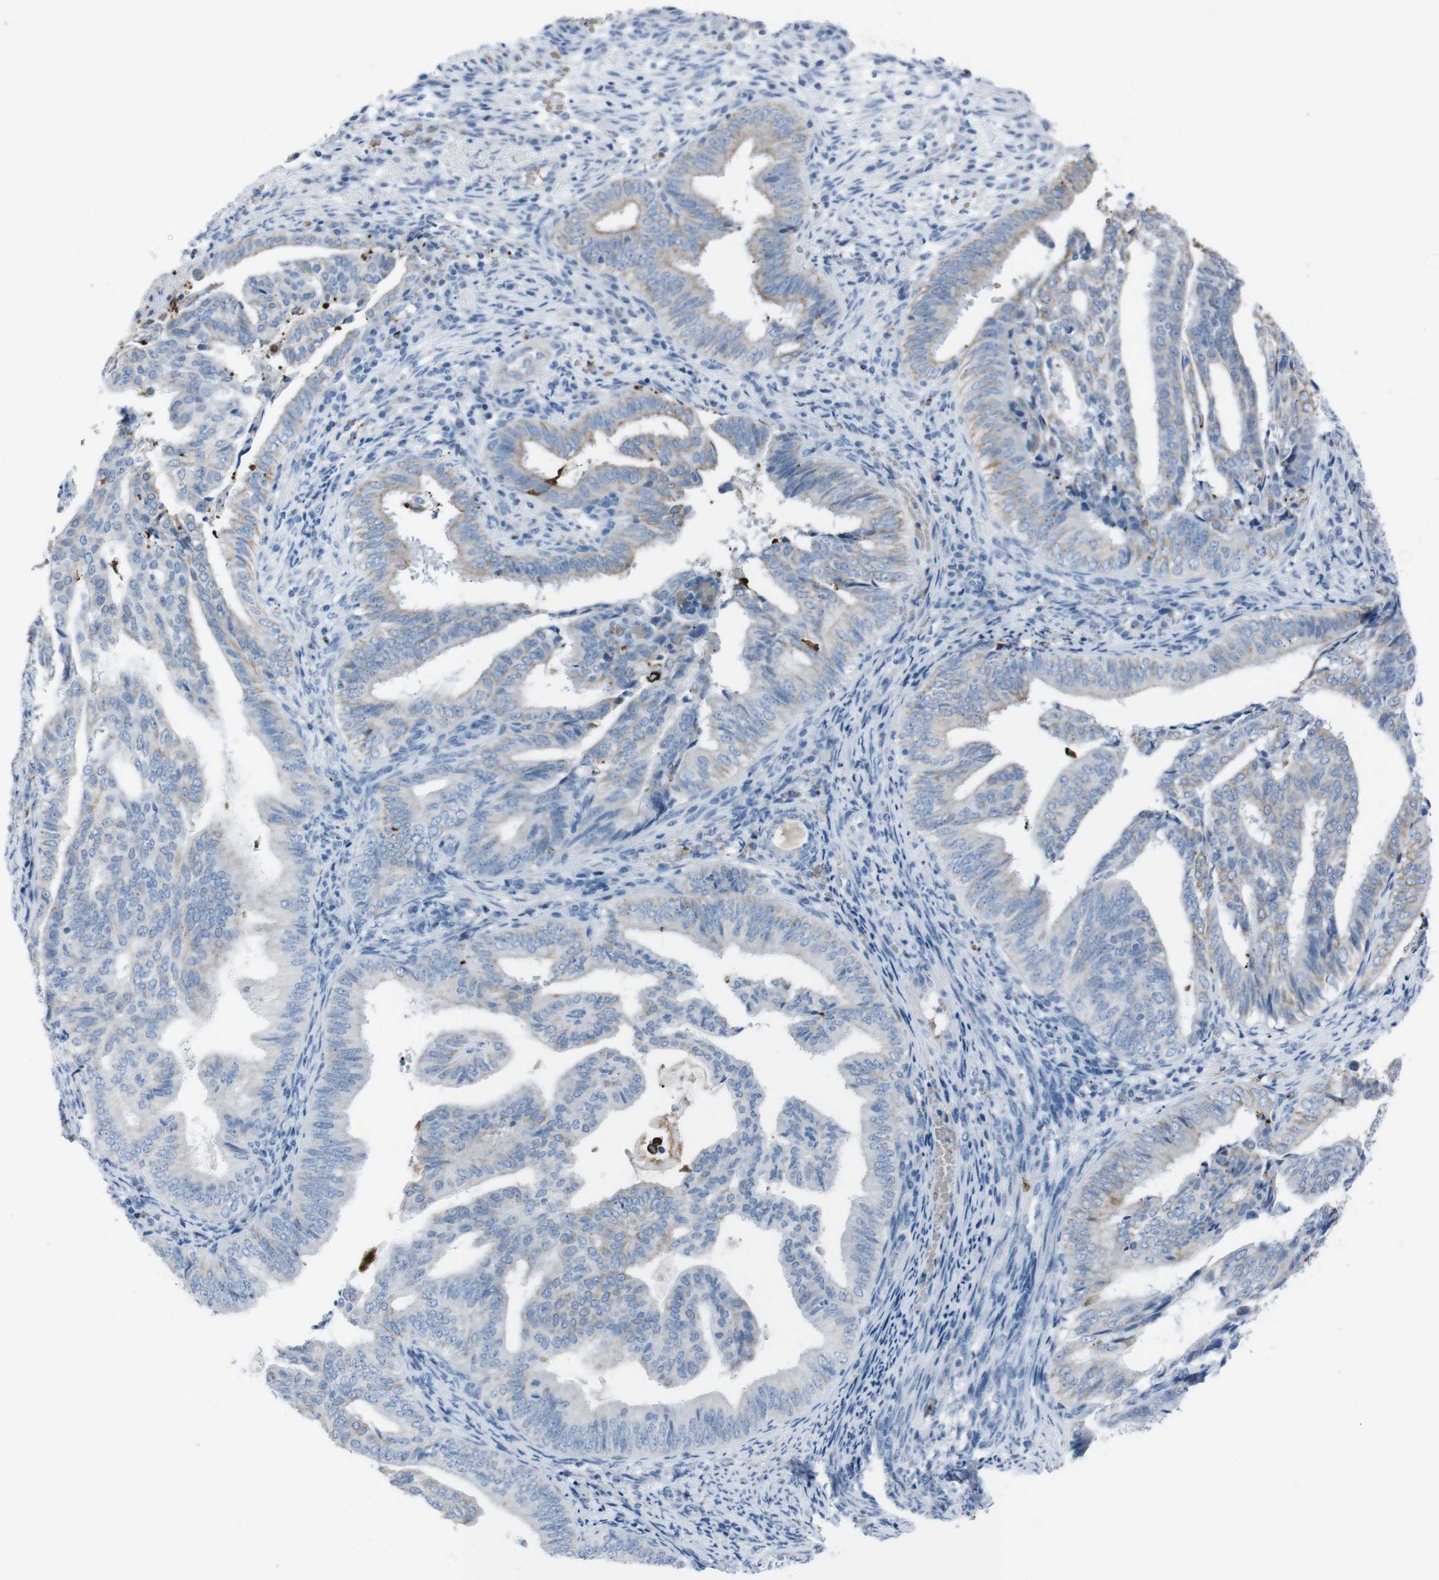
{"staining": {"intensity": "moderate", "quantity": "<25%", "location": "cytoplasmic/membranous"}, "tissue": "endometrial cancer", "cell_type": "Tumor cells", "image_type": "cancer", "snomed": [{"axis": "morphology", "description": "Adenocarcinoma, NOS"}, {"axis": "topography", "description": "Endometrium"}], "caption": "Immunohistochemistry of adenocarcinoma (endometrial) exhibits low levels of moderate cytoplasmic/membranous expression in about <25% of tumor cells.", "gene": "ST6GAL1", "patient": {"sex": "female", "age": 58}}